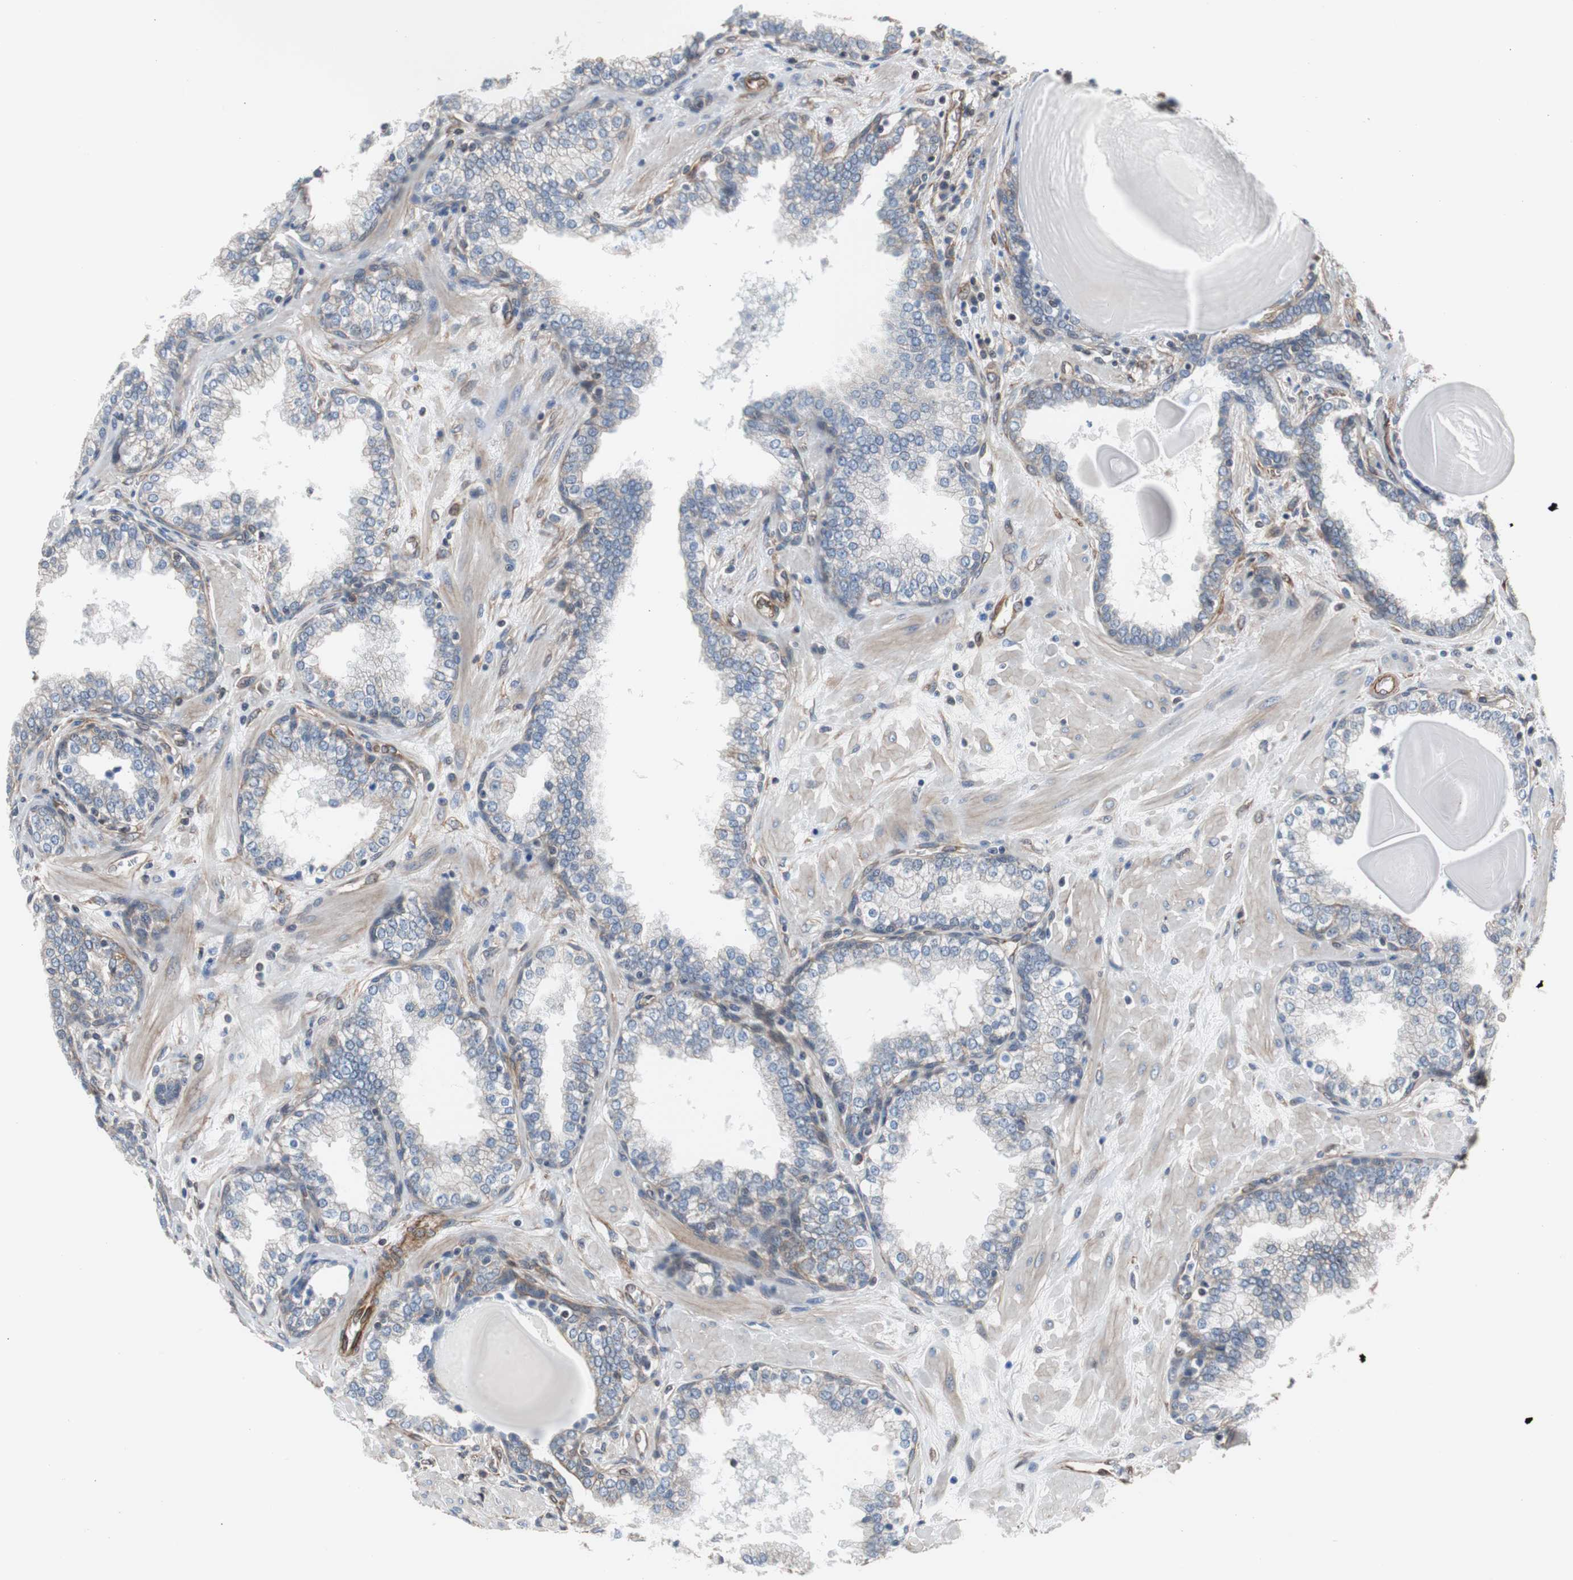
{"staining": {"intensity": "weak", "quantity": "<25%", "location": "cytoplasmic/membranous"}, "tissue": "prostate", "cell_type": "Glandular cells", "image_type": "normal", "snomed": [{"axis": "morphology", "description": "Normal tissue, NOS"}, {"axis": "topography", "description": "Prostate"}], "caption": "The immunohistochemistry (IHC) photomicrograph has no significant expression in glandular cells of prostate. (DAB (3,3'-diaminobenzidine) immunohistochemistry, high magnification).", "gene": "KIF3B", "patient": {"sex": "male", "age": 51}}